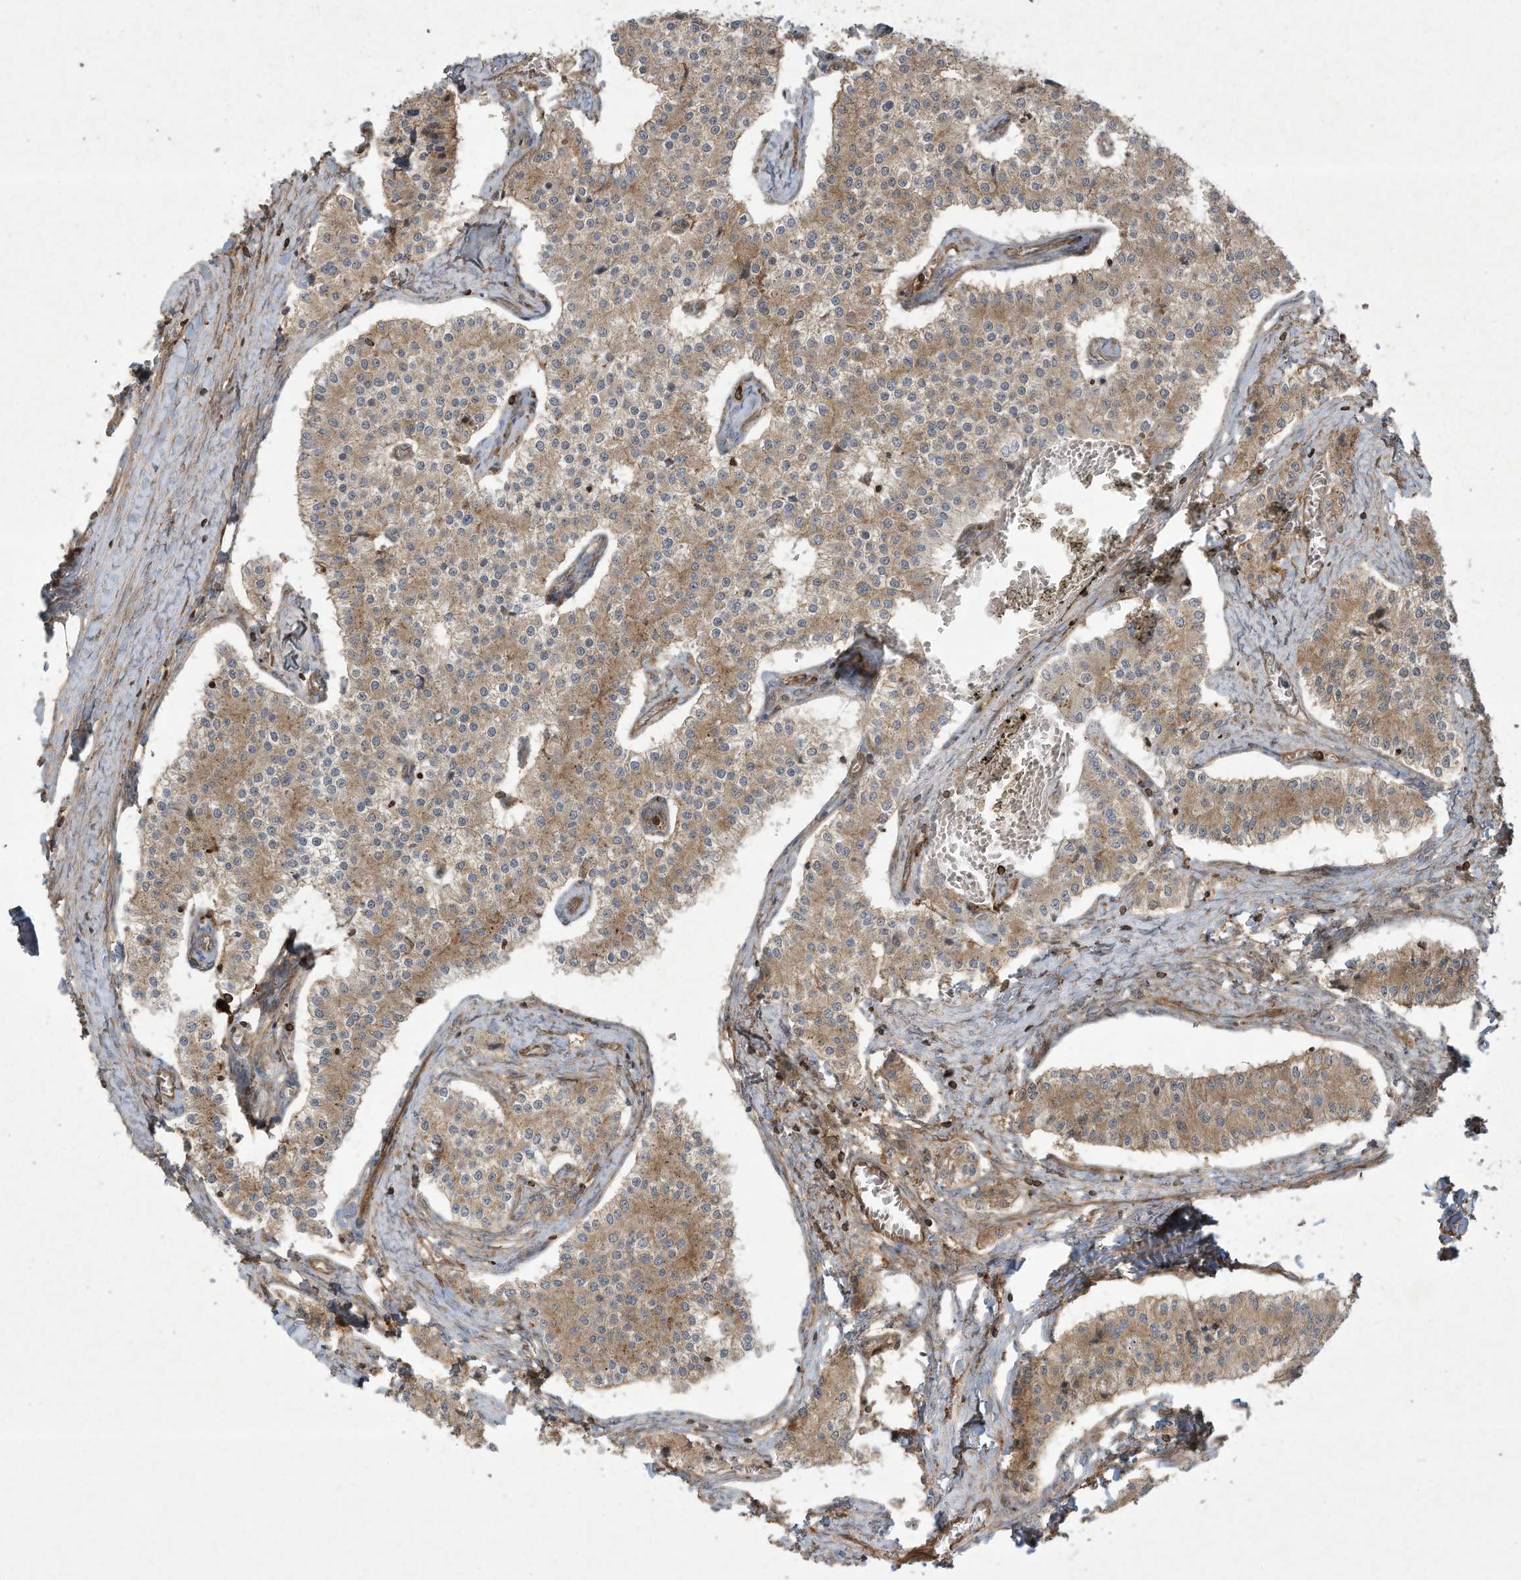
{"staining": {"intensity": "moderate", "quantity": ">75%", "location": "cytoplasmic/membranous"}, "tissue": "carcinoid", "cell_type": "Tumor cells", "image_type": "cancer", "snomed": [{"axis": "morphology", "description": "Carcinoid, malignant, NOS"}, {"axis": "topography", "description": "Colon"}], "caption": "Carcinoid was stained to show a protein in brown. There is medium levels of moderate cytoplasmic/membranous positivity in about >75% of tumor cells.", "gene": "DDIT4", "patient": {"sex": "female", "age": 52}}